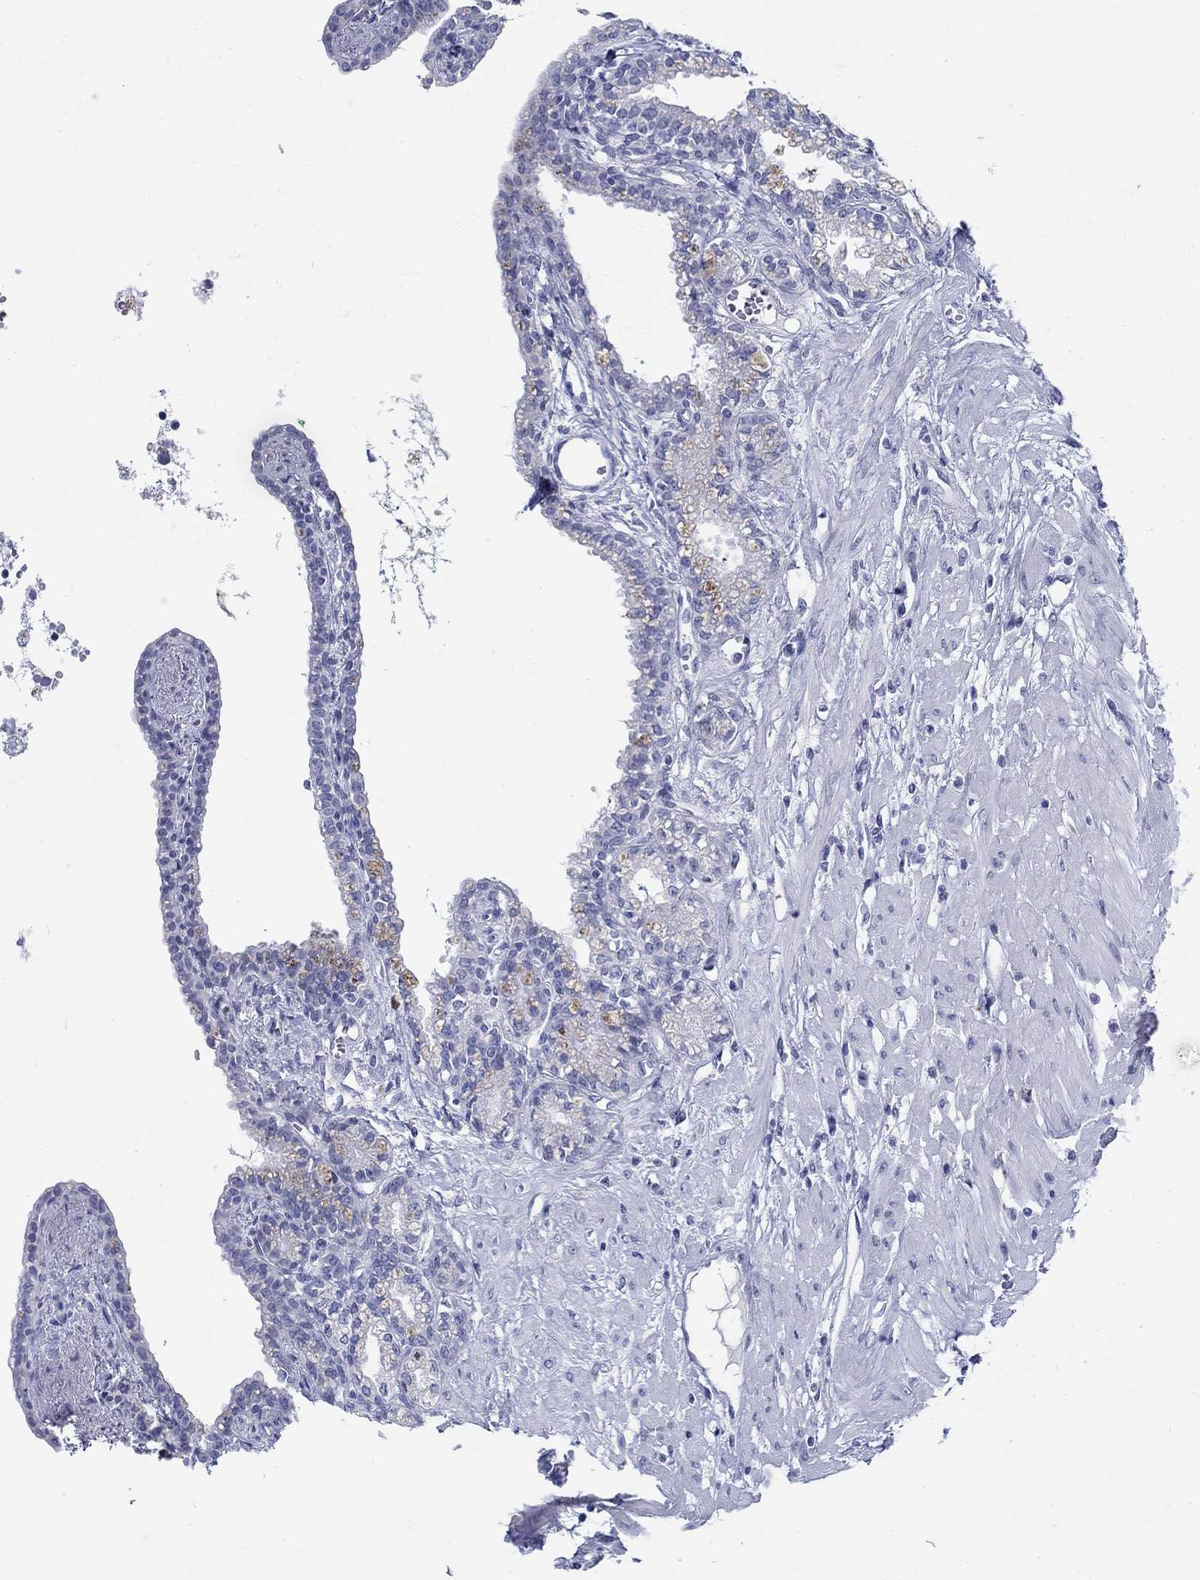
{"staining": {"intensity": "negative", "quantity": "none", "location": "none"}, "tissue": "seminal vesicle", "cell_type": "Glandular cells", "image_type": "normal", "snomed": [{"axis": "morphology", "description": "Normal tissue, NOS"}, {"axis": "morphology", "description": "Urothelial carcinoma, NOS"}, {"axis": "topography", "description": "Urinary bladder"}, {"axis": "topography", "description": "Seminal veicle"}], "caption": "A high-resolution photomicrograph shows IHC staining of normal seminal vesicle, which displays no significant positivity in glandular cells.", "gene": "CRYGS", "patient": {"sex": "male", "age": 76}}